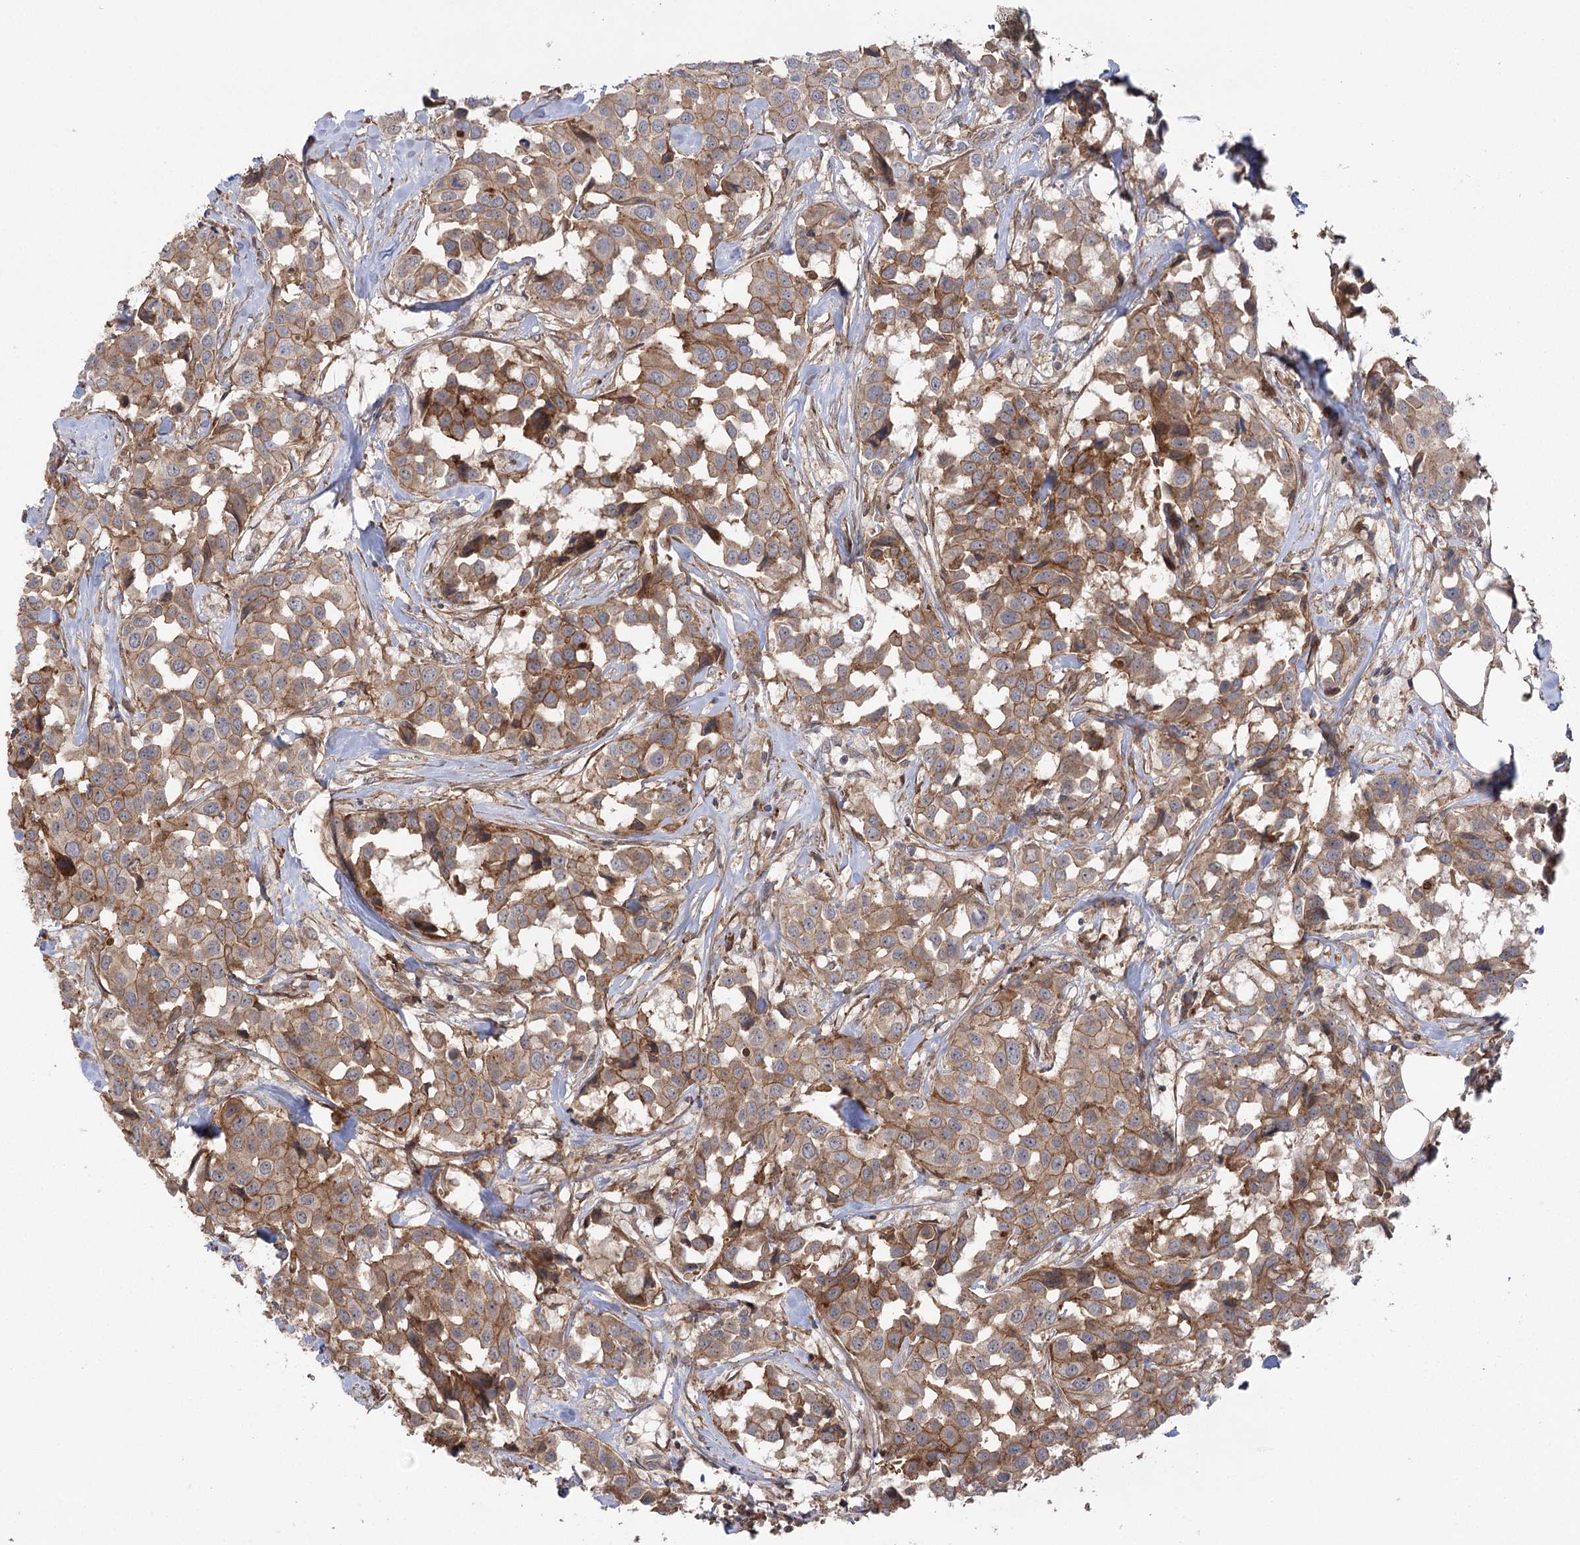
{"staining": {"intensity": "moderate", "quantity": ">75%", "location": "cytoplasmic/membranous"}, "tissue": "breast cancer", "cell_type": "Tumor cells", "image_type": "cancer", "snomed": [{"axis": "morphology", "description": "Duct carcinoma"}, {"axis": "topography", "description": "Breast"}], "caption": "IHC staining of breast infiltrating ductal carcinoma, which exhibits medium levels of moderate cytoplasmic/membranous positivity in approximately >75% of tumor cells indicating moderate cytoplasmic/membranous protein staining. The staining was performed using DAB (3,3'-diaminobenzidine) (brown) for protein detection and nuclei were counterstained in hematoxylin (blue).", "gene": "KCNN2", "patient": {"sex": "female", "age": 80}}